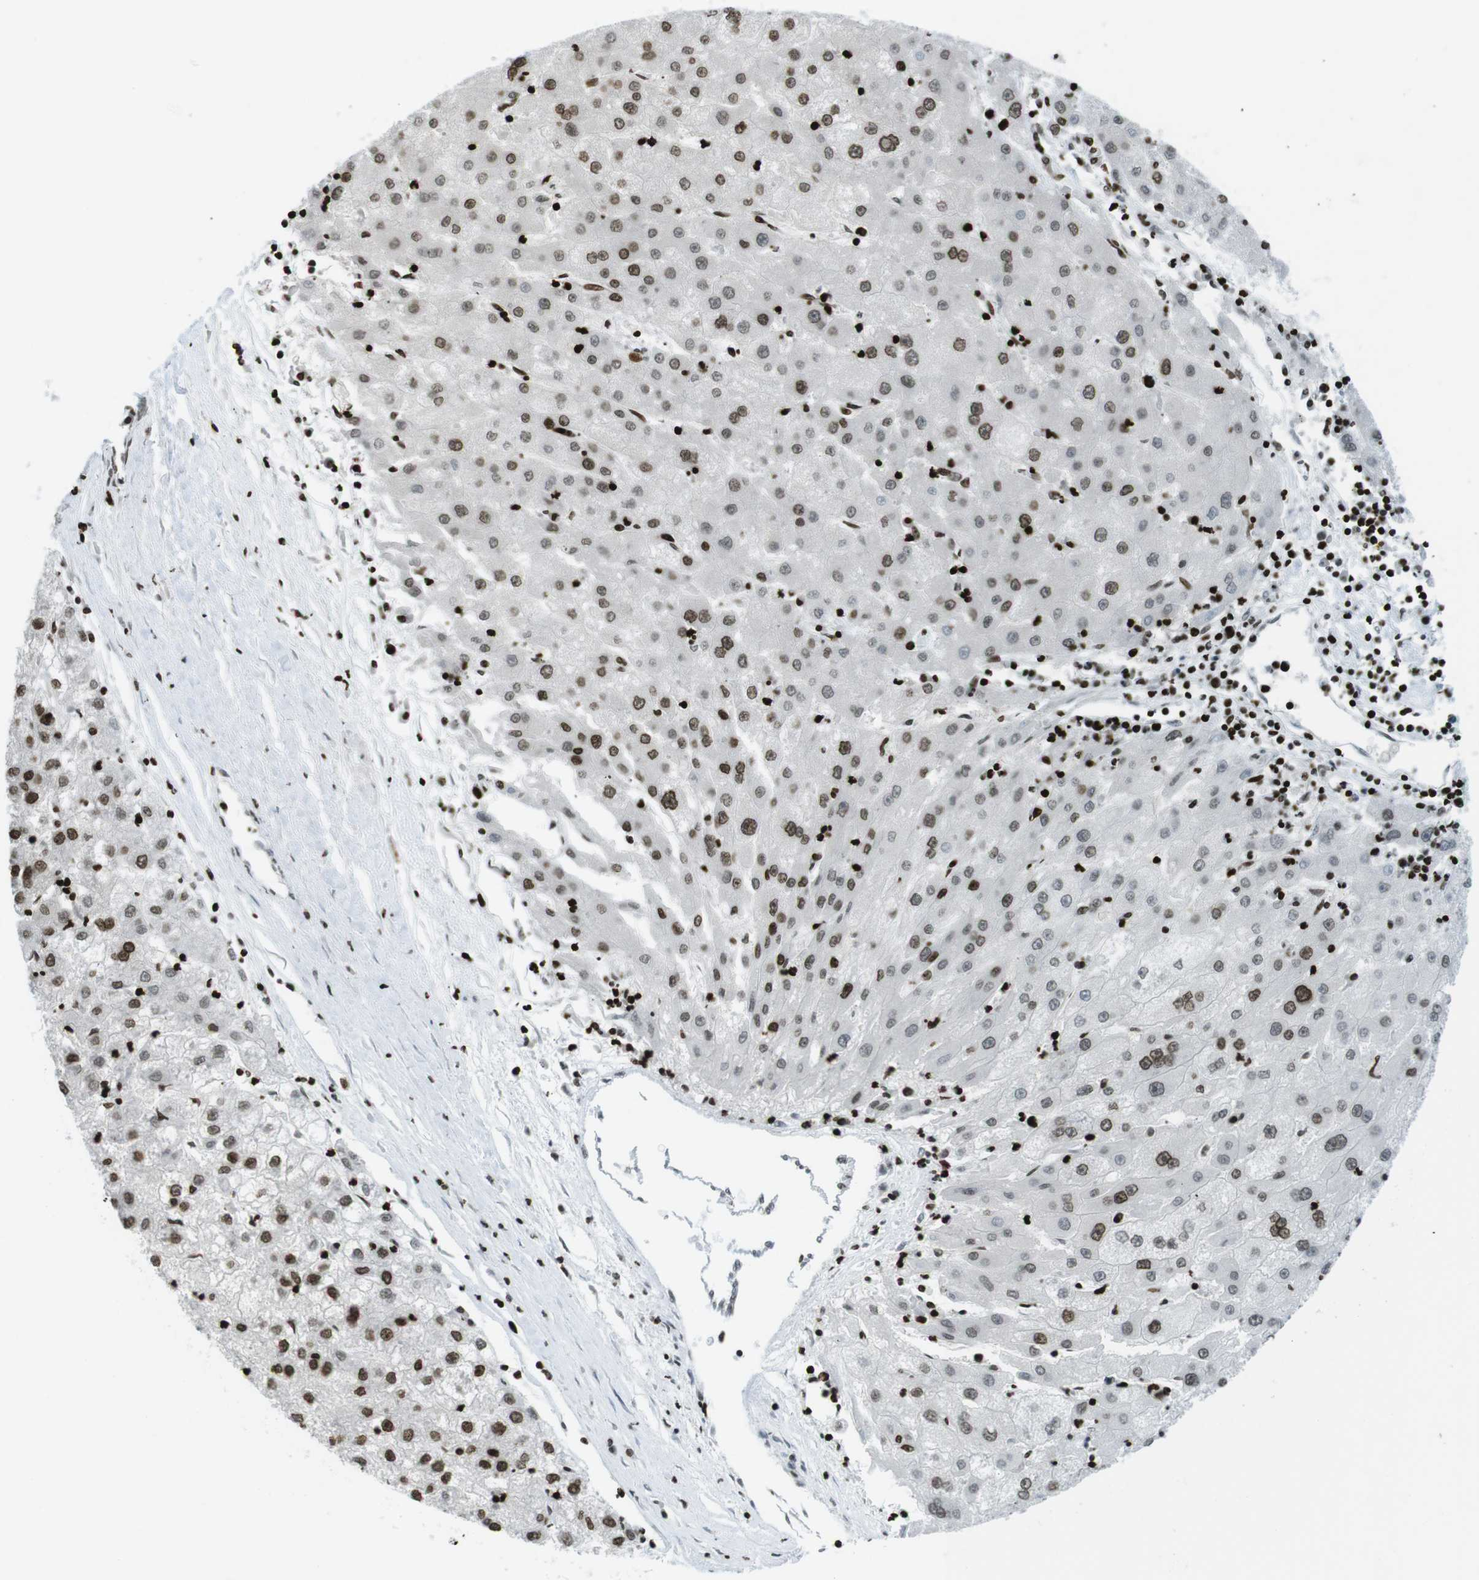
{"staining": {"intensity": "strong", "quantity": ">75%", "location": "nuclear"}, "tissue": "liver cancer", "cell_type": "Tumor cells", "image_type": "cancer", "snomed": [{"axis": "morphology", "description": "Carcinoma, Hepatocellular, NOS"}, {"axis": "topography", "description": "Liver"}], "caption": "This image demonstrates liver hepatocellular carcinoma stained with IHC to label a protein in brown. The nuclear of tumor cells show strong positivity for the protein. Nuclei are counter-stained blue.", "gene": "H2AC8", "patient": {"sex": "male", "age": 72}}